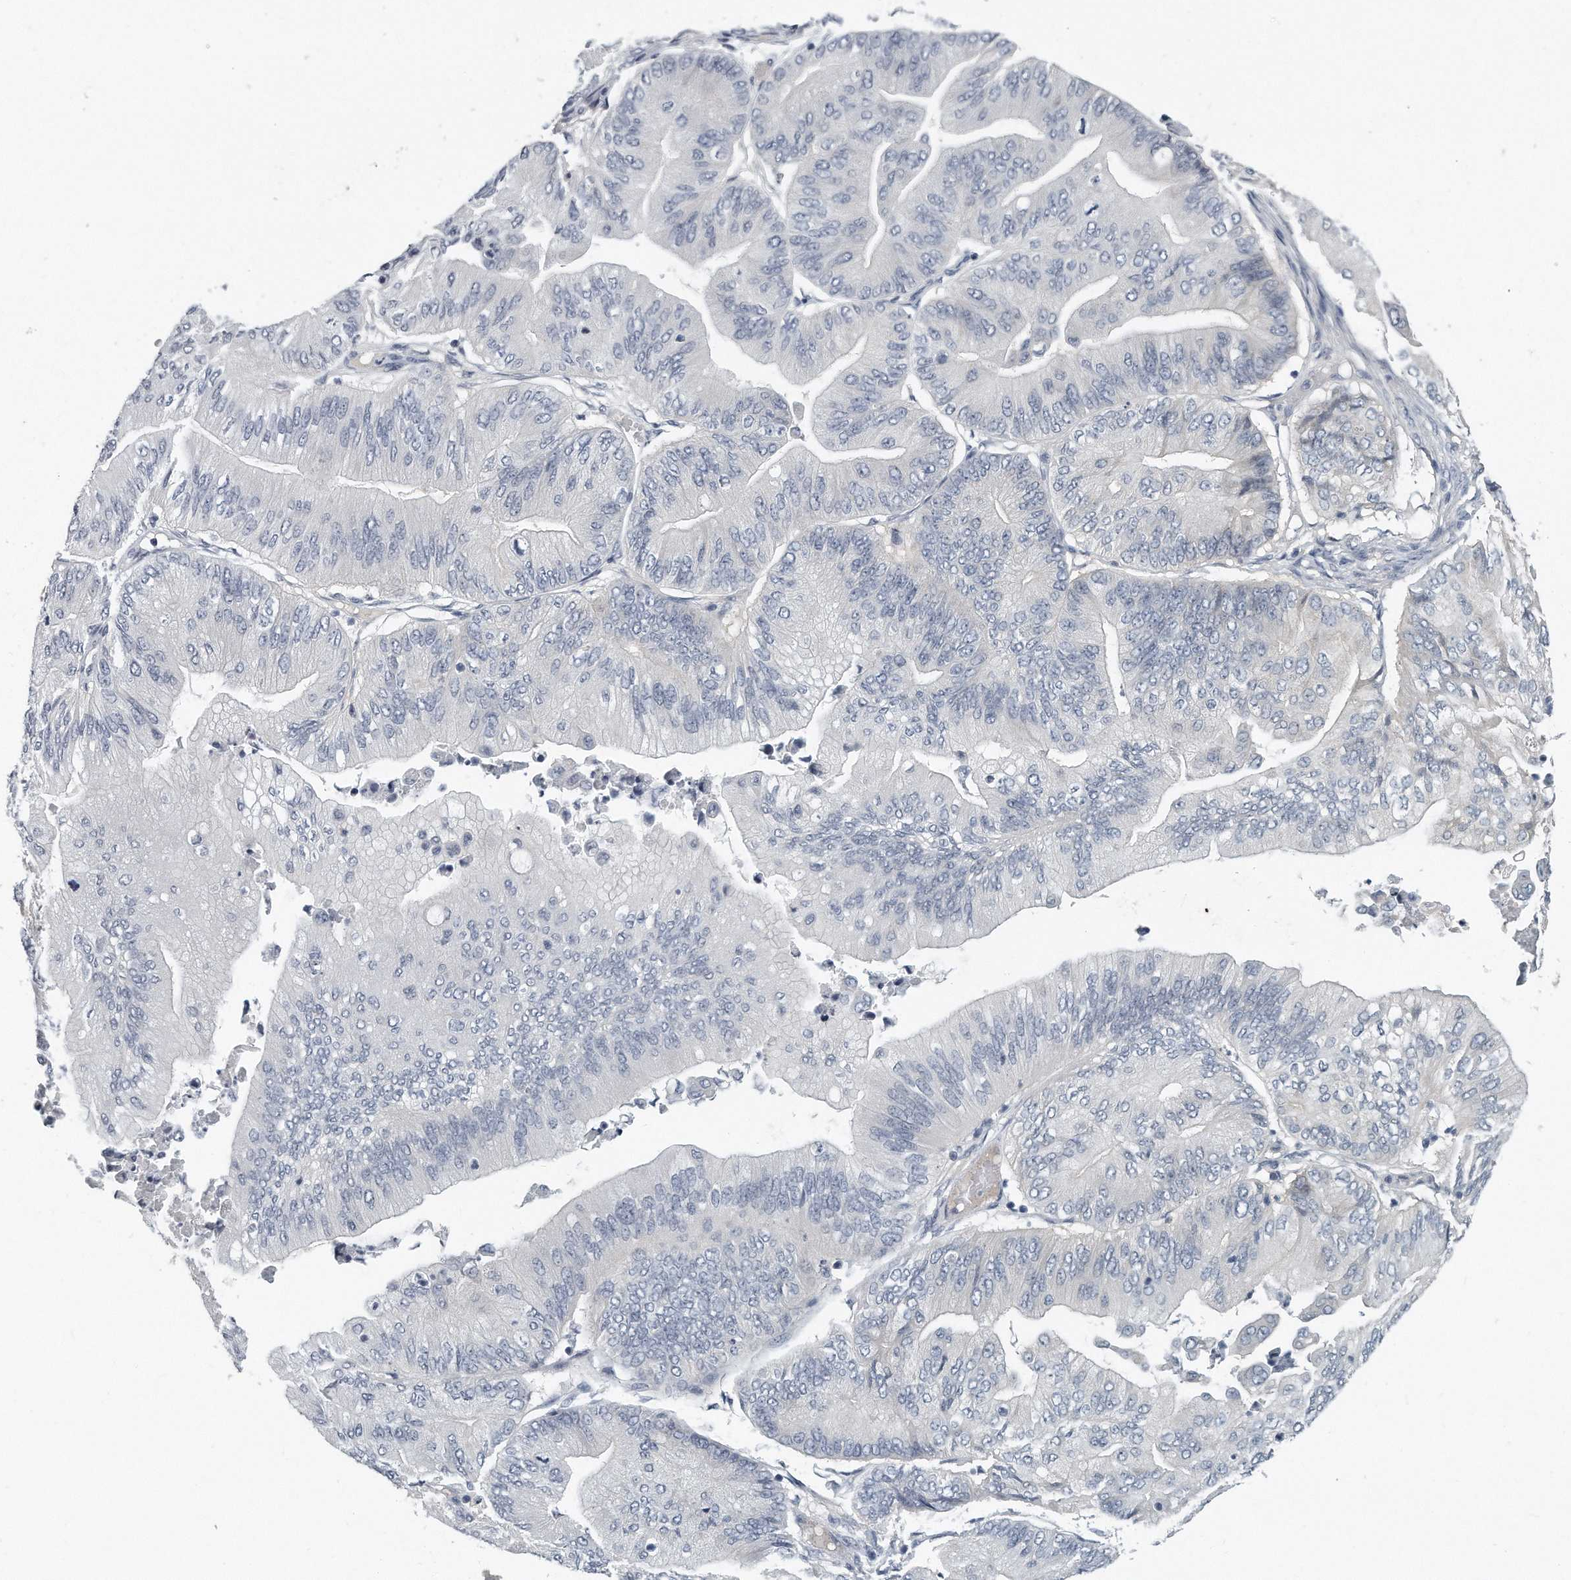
{"staining": {"intensity": "negative", "quantity": "none", "location": "none"}, "tissue": "ovarian cancer", "cell_type": "Tumor cells", "image_type": "cancer", "snomed": [{"axis": "morphology", "description": "Cystadenocarcinoma, mucinous, NOS"}, {"axis": "topography", "description": "Ovary"}], "caption": "Tumor cells show no significant expression in mucinous cystadenocarcinoma (ovarian).", "gene": "KLHL7", "patient": {"sex": "female", "age": 61}}